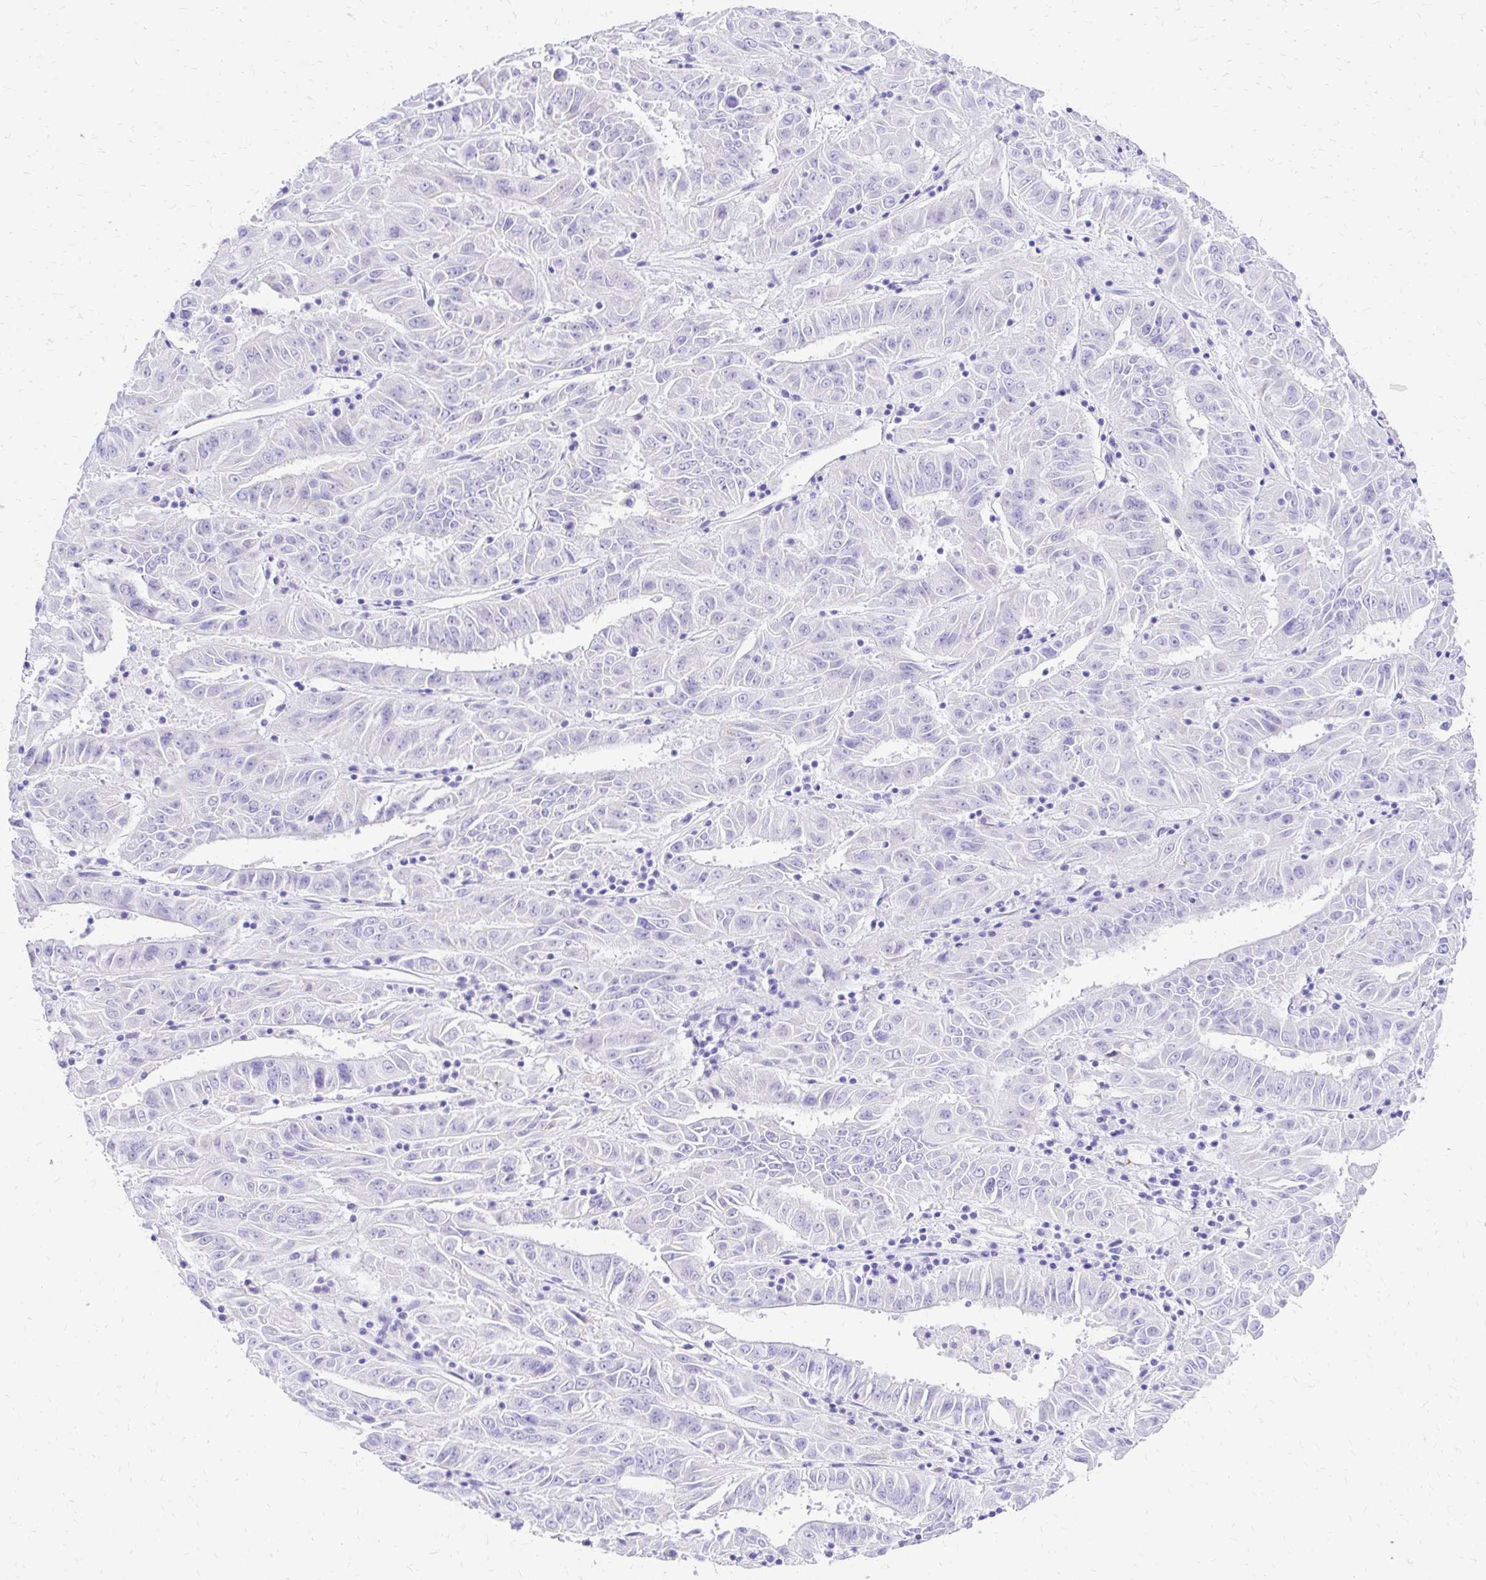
{"staining": {"intensity": "negative", "quantity": "none", "location": "none"}, "tissue": "pancreatic cancer", "cell_type": "Tumor cells", "image_type": "cancer", "snomed": [{"axis": "morphology", "description": "Adenocarcinoma, NOS"}, {"axis": "topography", "description": "Pancreas"}], "caption": "DAB (3,3'-diaminobenzidine) immunohistochemical staining of pancreatic cancer exhibits no significant staining in tumor cells.", "gene": "S100G", "patient": {"sex": "male", "age": 63}}